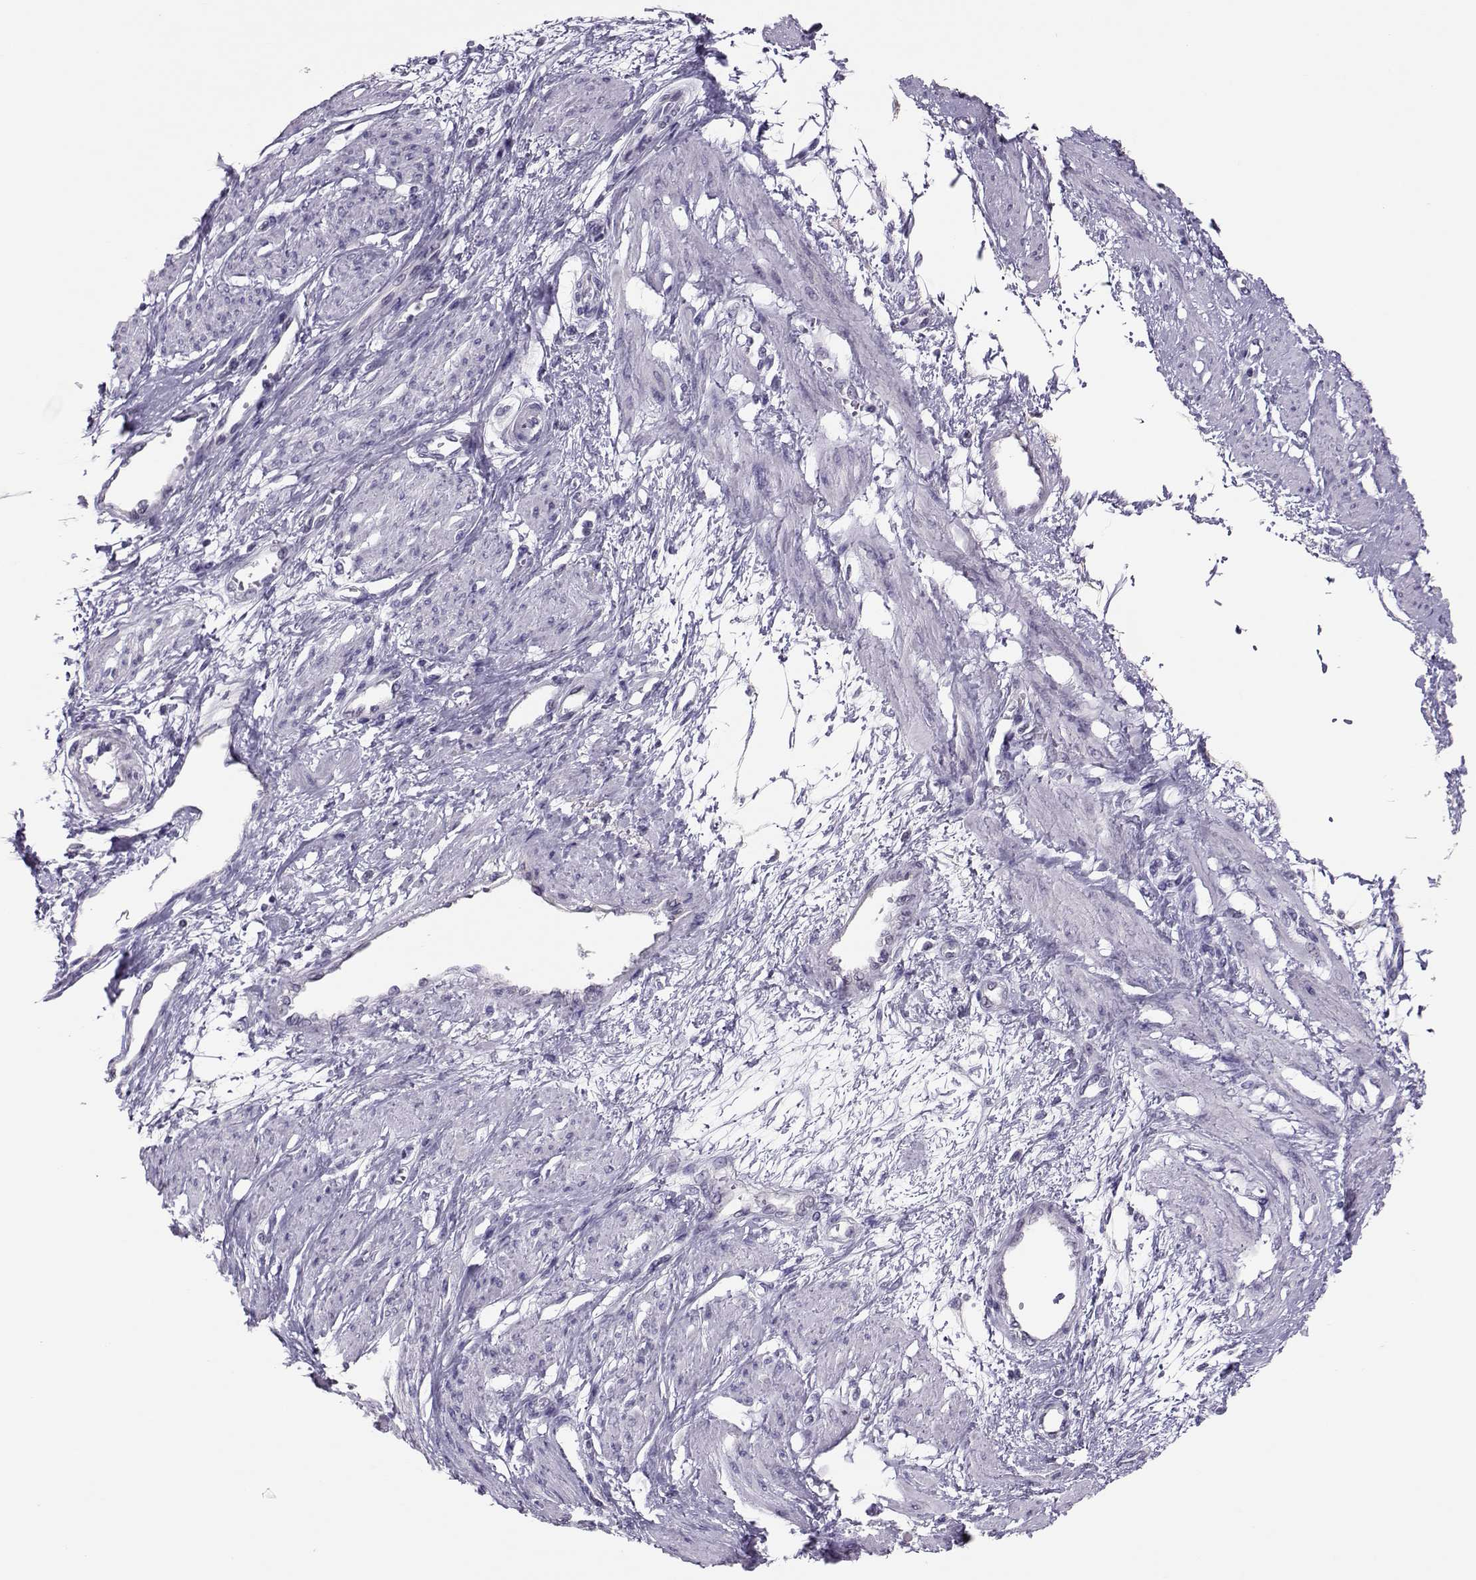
{"staining": {"intensity": "negative", "quantity": "none", "location": "none"}, "tissue": "smooth muscle", "cell_type": "Smooth muscle cells", "image_type": "normal", "snomed": [{"axis": "morphology", "description": "Normal tissue, NOS"}, {"axis": "topography", "description": "Smooth muscle"}, {"axis": "topography", "description": "Uterus"}], "caption": "This photomicrograph is of benign smooth muscle stained with IHC to label a protein in brown with the nuclei are counter-stained blue. There is no staining in smooth muscle cells.", "gene": "DNAAF1", "patient": {"sex": "female", "age": 39}}